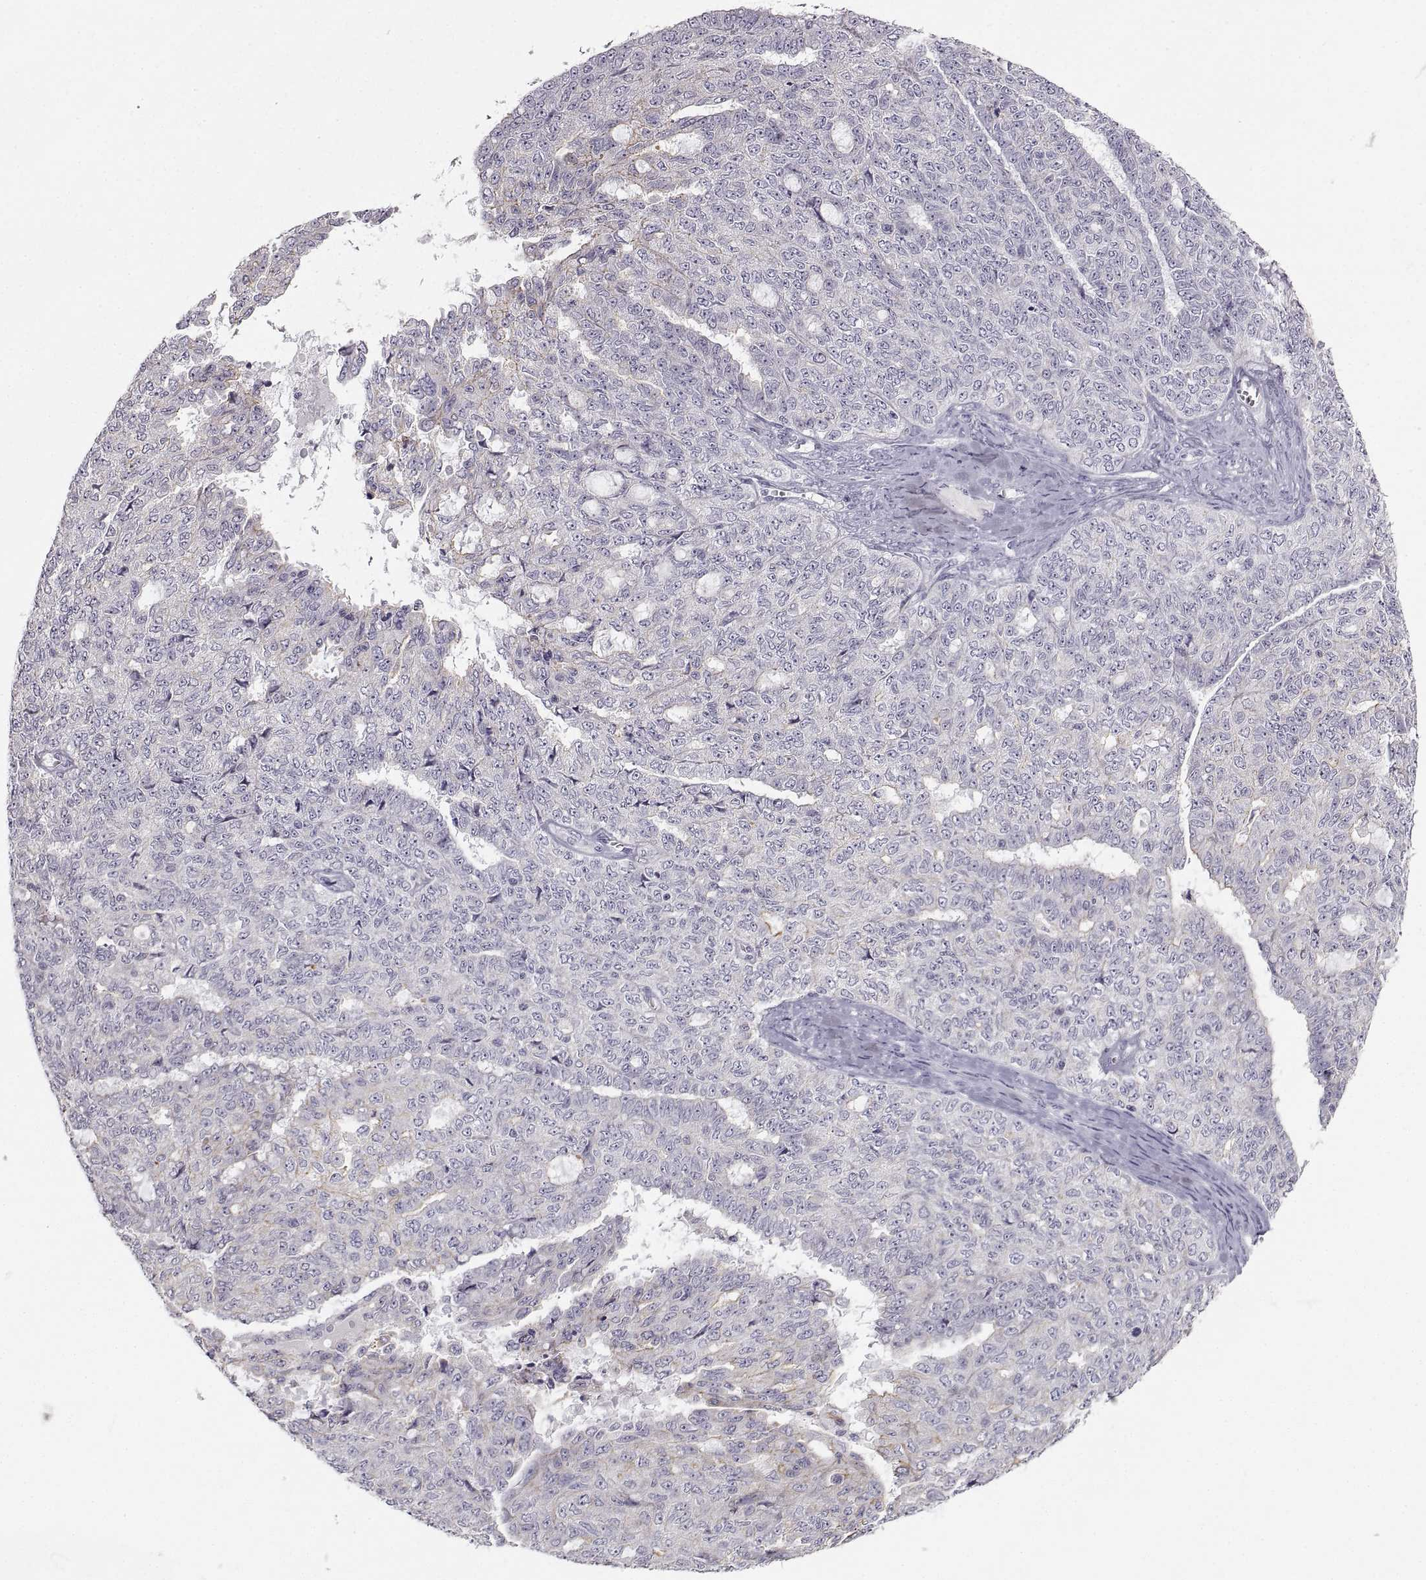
{"staining": {"intensity": "negative", "quantity": "none", "location": "none"}, "tissue": "ovarian cancer", "cell_type": "Tumor cells", "image_type": "cancer", "snomed": [{"axis": "morphology", "description": "Cystadenocarcinoma, serous, NOS"}, {"axis": "topography", "description": "Ovary"}], "caption": "Image shows no protein staining in tumor cells of ovarian cancer (serous cystadenocarcinoma) tissue.", "gene": "ZNF185", "patient": {"sex": "female", "age": 71}}